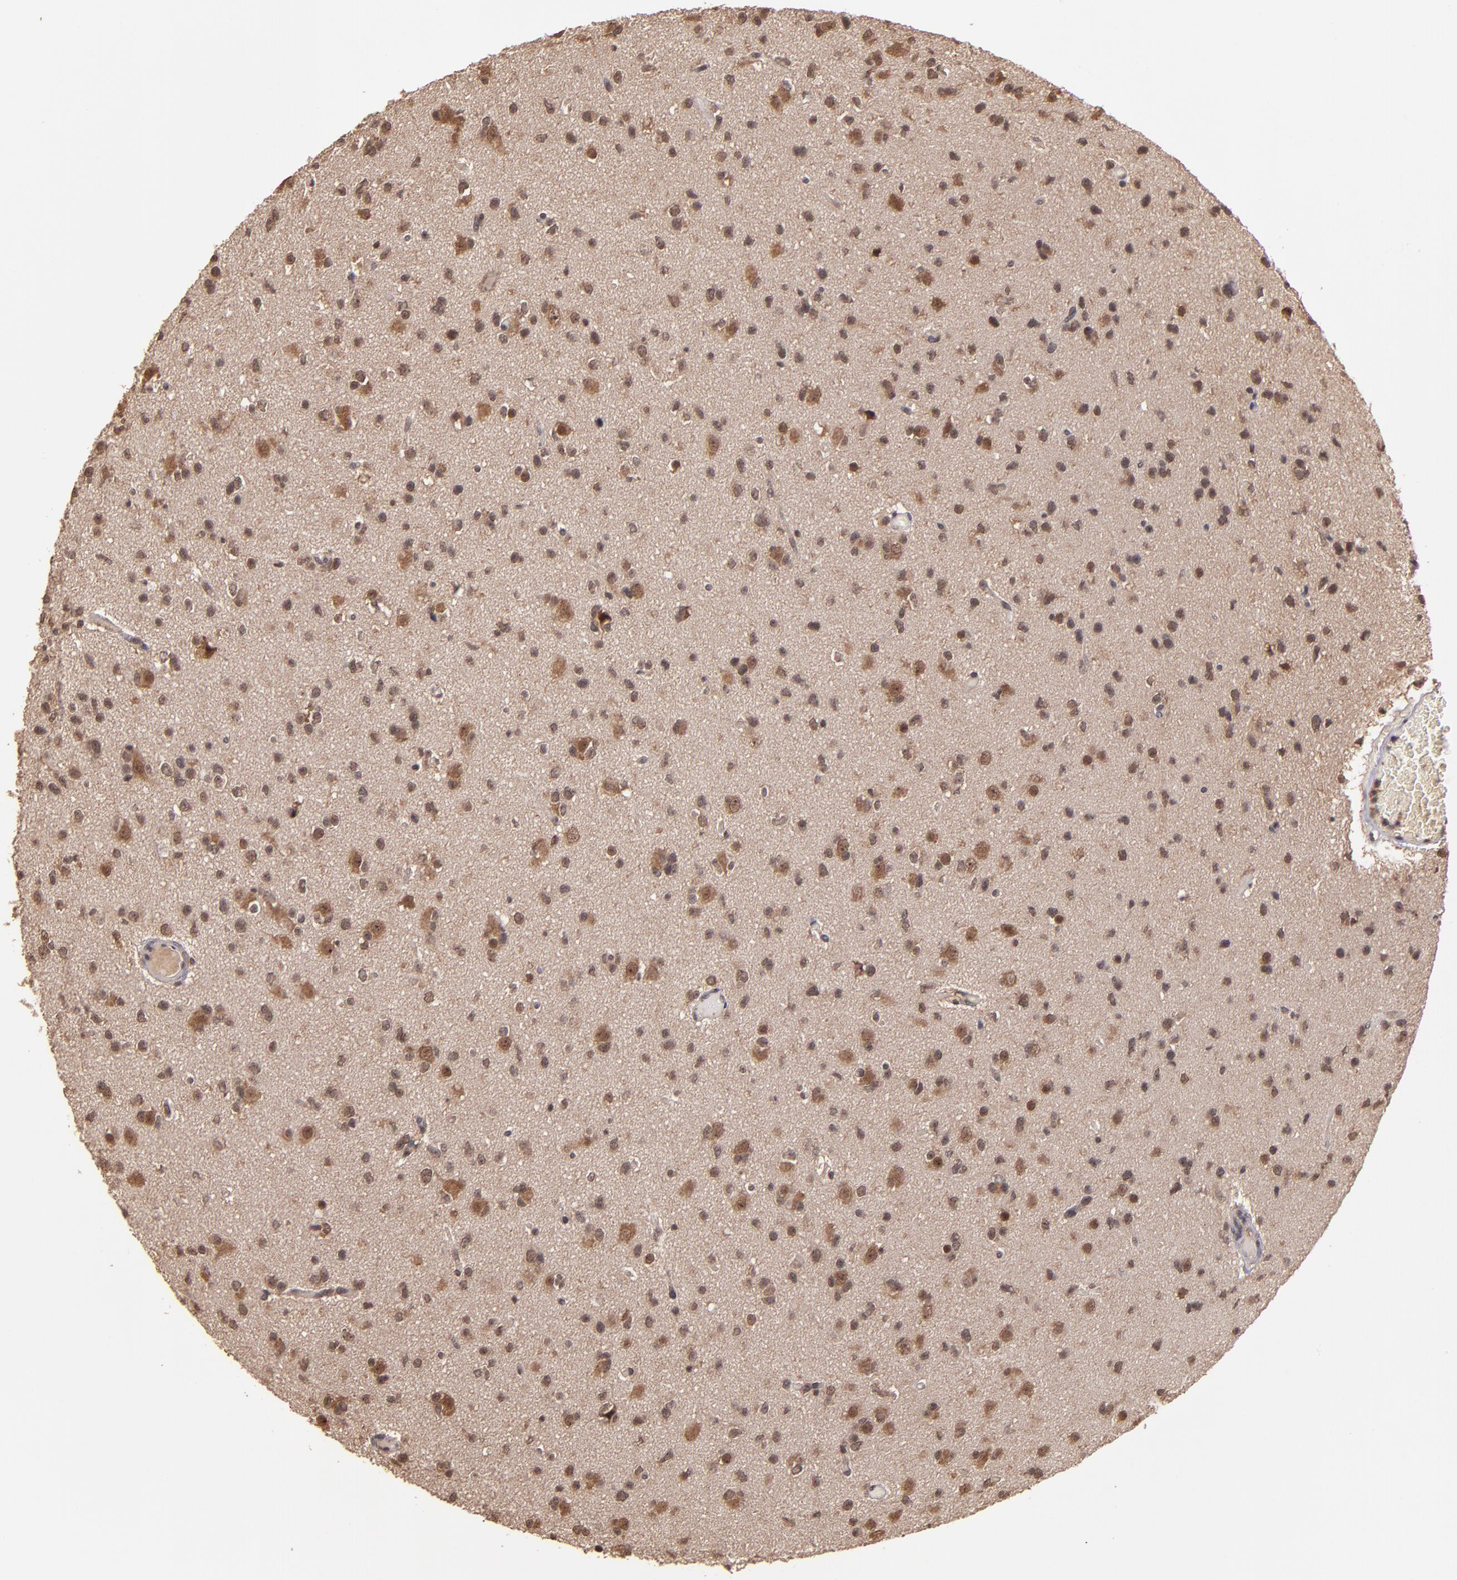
{"staining": {"intensity": "negative", "quantity": "none", "location": "none"}, "tissue": "glioma", "cell_type": "Tumor cells", "image_type": "cancer", "snomed": [{"axis": "morphology", "description": "Glioma, malignant, Low grade"}, {"axis": "topography", "description": "Brain"}], "caption": "Image shows no significant protein expression in tumor cells of glioma.", "gene": "RIOK3", "patient": {"sex": "male", "age": 42}}